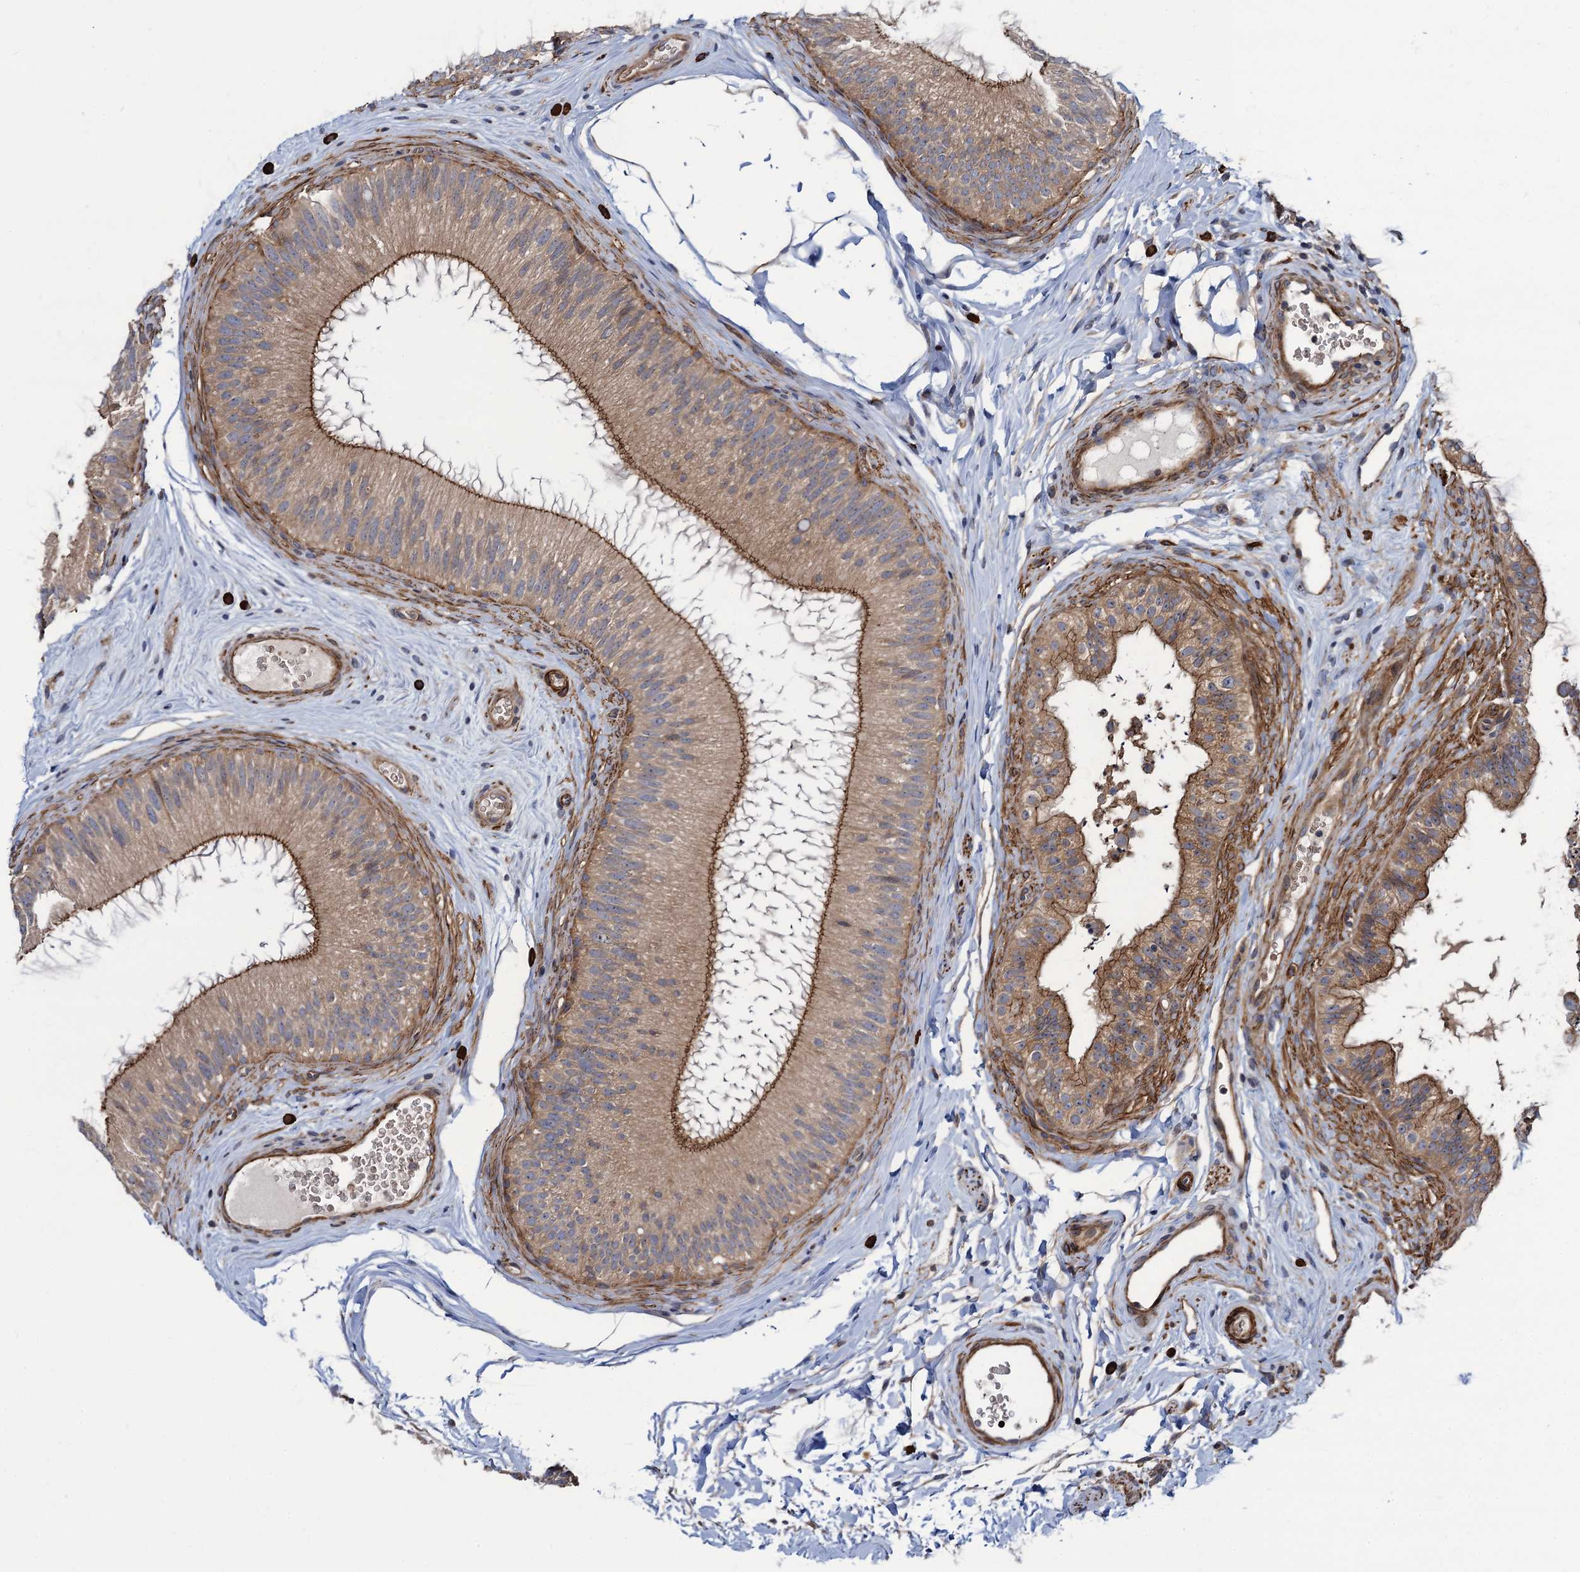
{"staining": {"intensity": "moderate", "quantity": "25%-75%", "location": "cytoplasmic/membranous"}, "tissue": "epididymis", "cell_type": "Glandular cells", "image_type": "normal", "snomed": [{"axis": "morphology", "description": "Normal tissue, NOS"}, {"axis": "topography", "description": "Epididymis"}], "caption": "Immunohistochemical staining of unremarkable epididymis demonstrates medium levels of moderate cytoplasmic/membranous positivity in approximately 25%-75% of glandular cells.", "gene": "KXD1", "patient": {"sex": "male", "age": 45}}